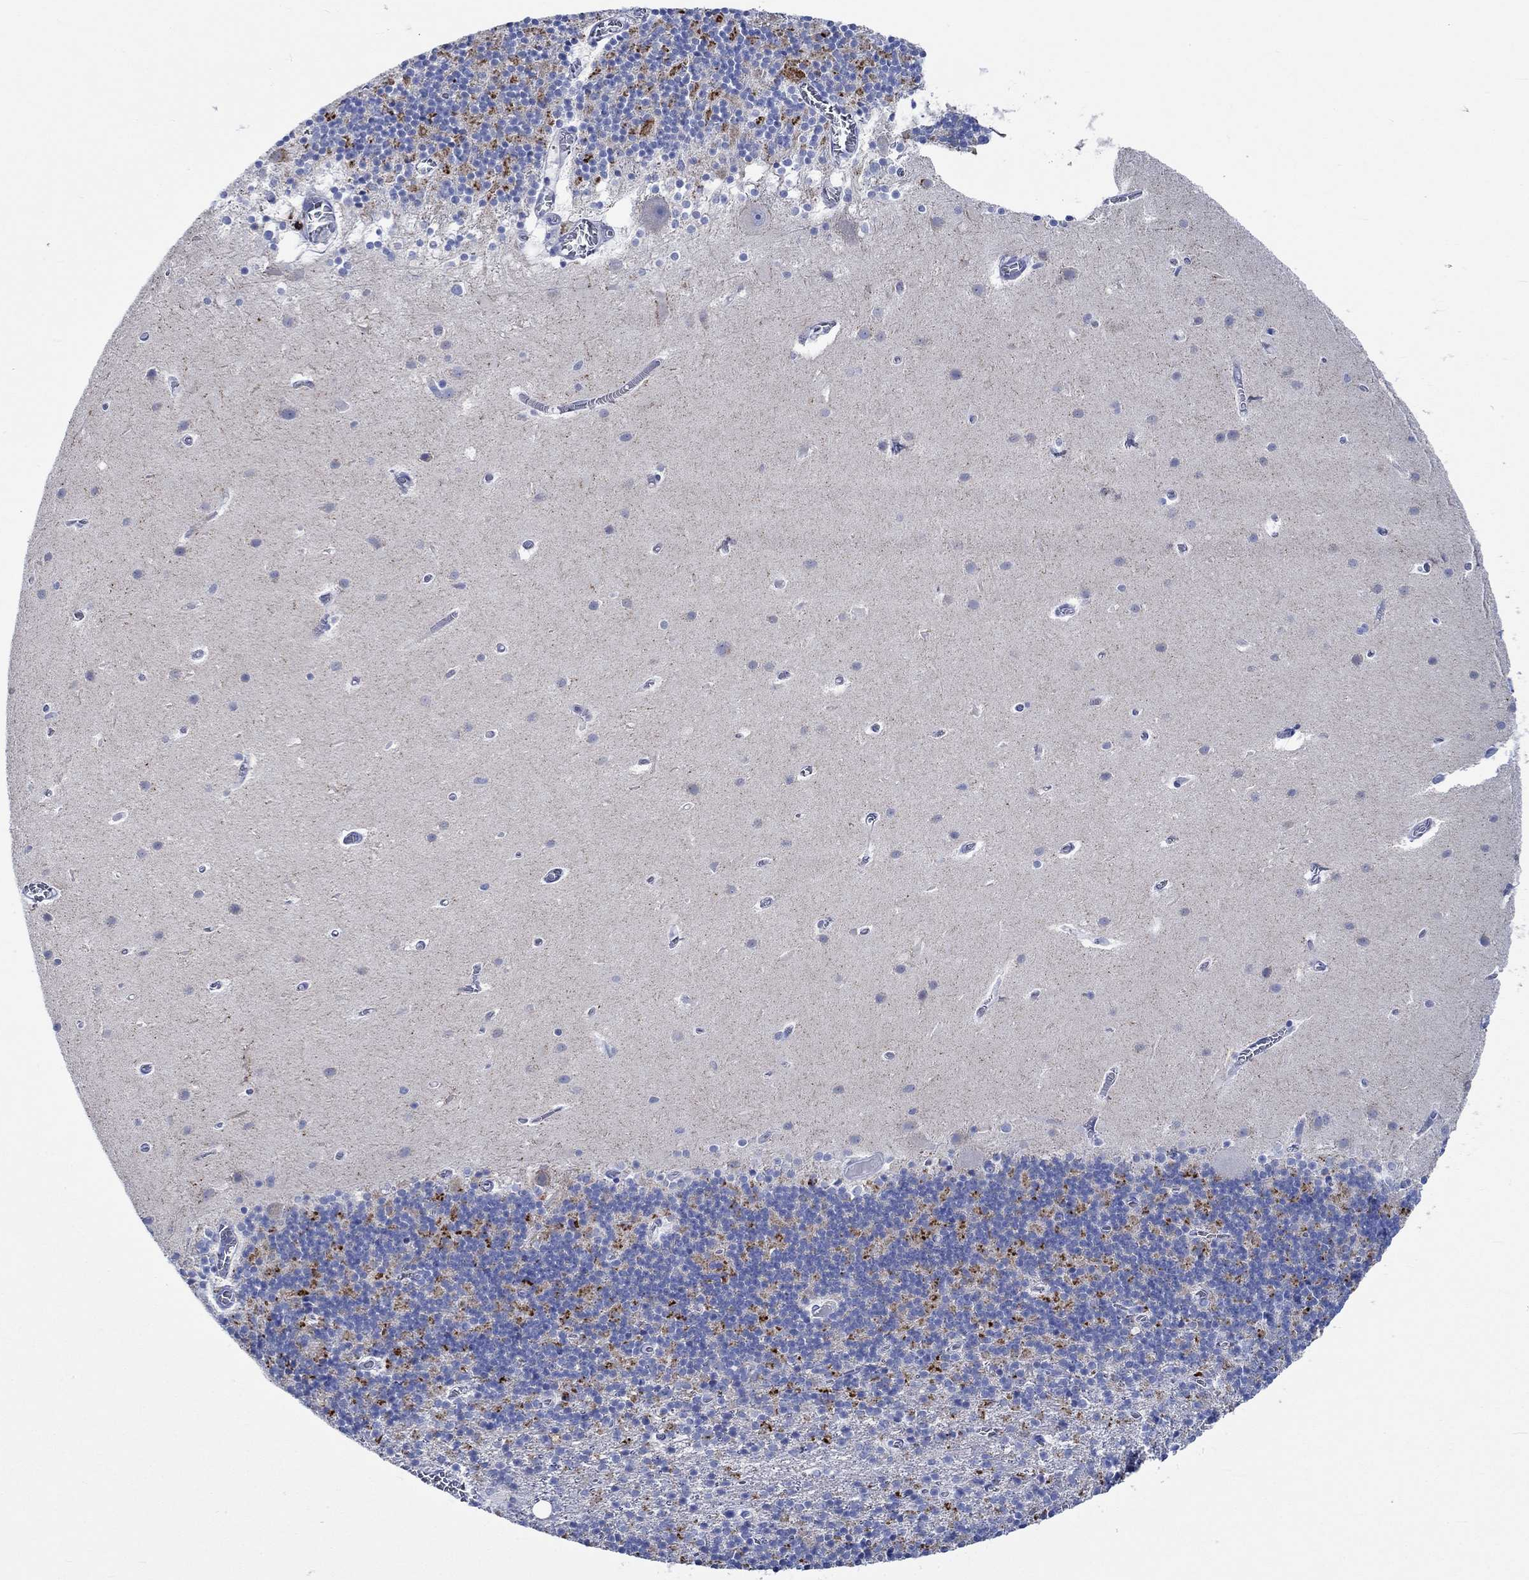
{"staining": {"intensity": "negative", "quantity": "none", "location": "none"}, "tissue": "cerebellum", "cell_type": "Cells in granular layer", "image_type": "normal", "snomed": [{"axis": "morphology", "description": "Normal tissue, NOS"}, {"axis": "topography", "description": "Cerebellum"}], "caption": "An IHC micrograph of normal cerebellum is shown. There is no staining in cells in granular layer of cerebellum.", "gene": "PTPRN2", "patient": {"sex": "male", "age": 70}}